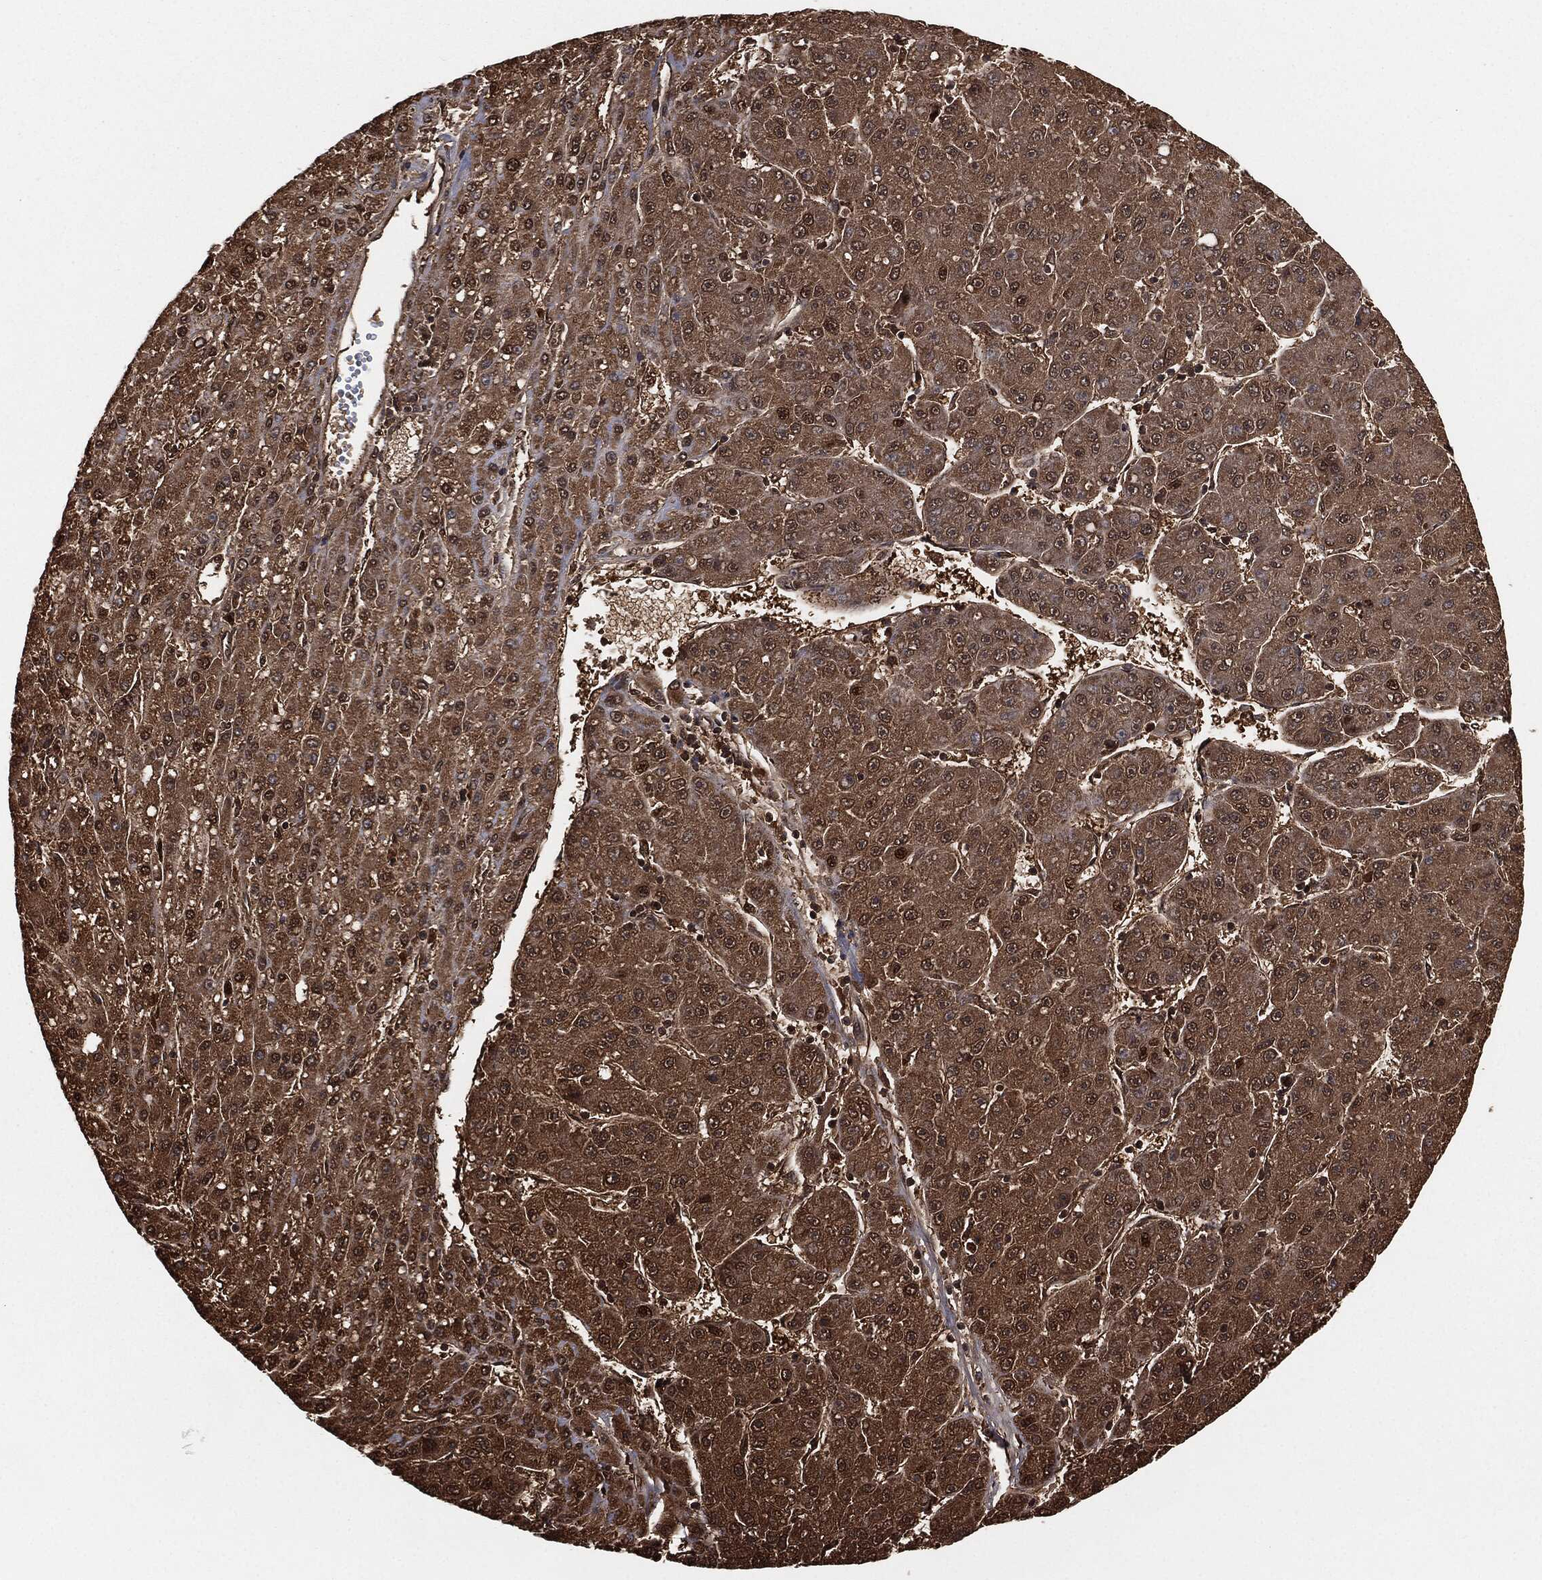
{"staining": {"intensity": "moderate", "quantity": ">75%", "location": "cytoplasmic/membranous,nuclear"}, "tissue": "liver cancer", "cell_type": "Tumor cells", "image_type": "cancer", "snomed": [{"axis": "morphology", "description": "Carcinoma, Hepatocellular, NOS"}, {"axis": "topography", "description": "Liver"}], "caption": "DAB immunohistochemical staining of human hepatocellular carcinoma (liver) displays moderate cytoplasmic/membranous and nuclear protein staining in about >75% of tumor cells.", "gene": "CAPRIN2", "patient": {"sex": "male", "age": 67}}